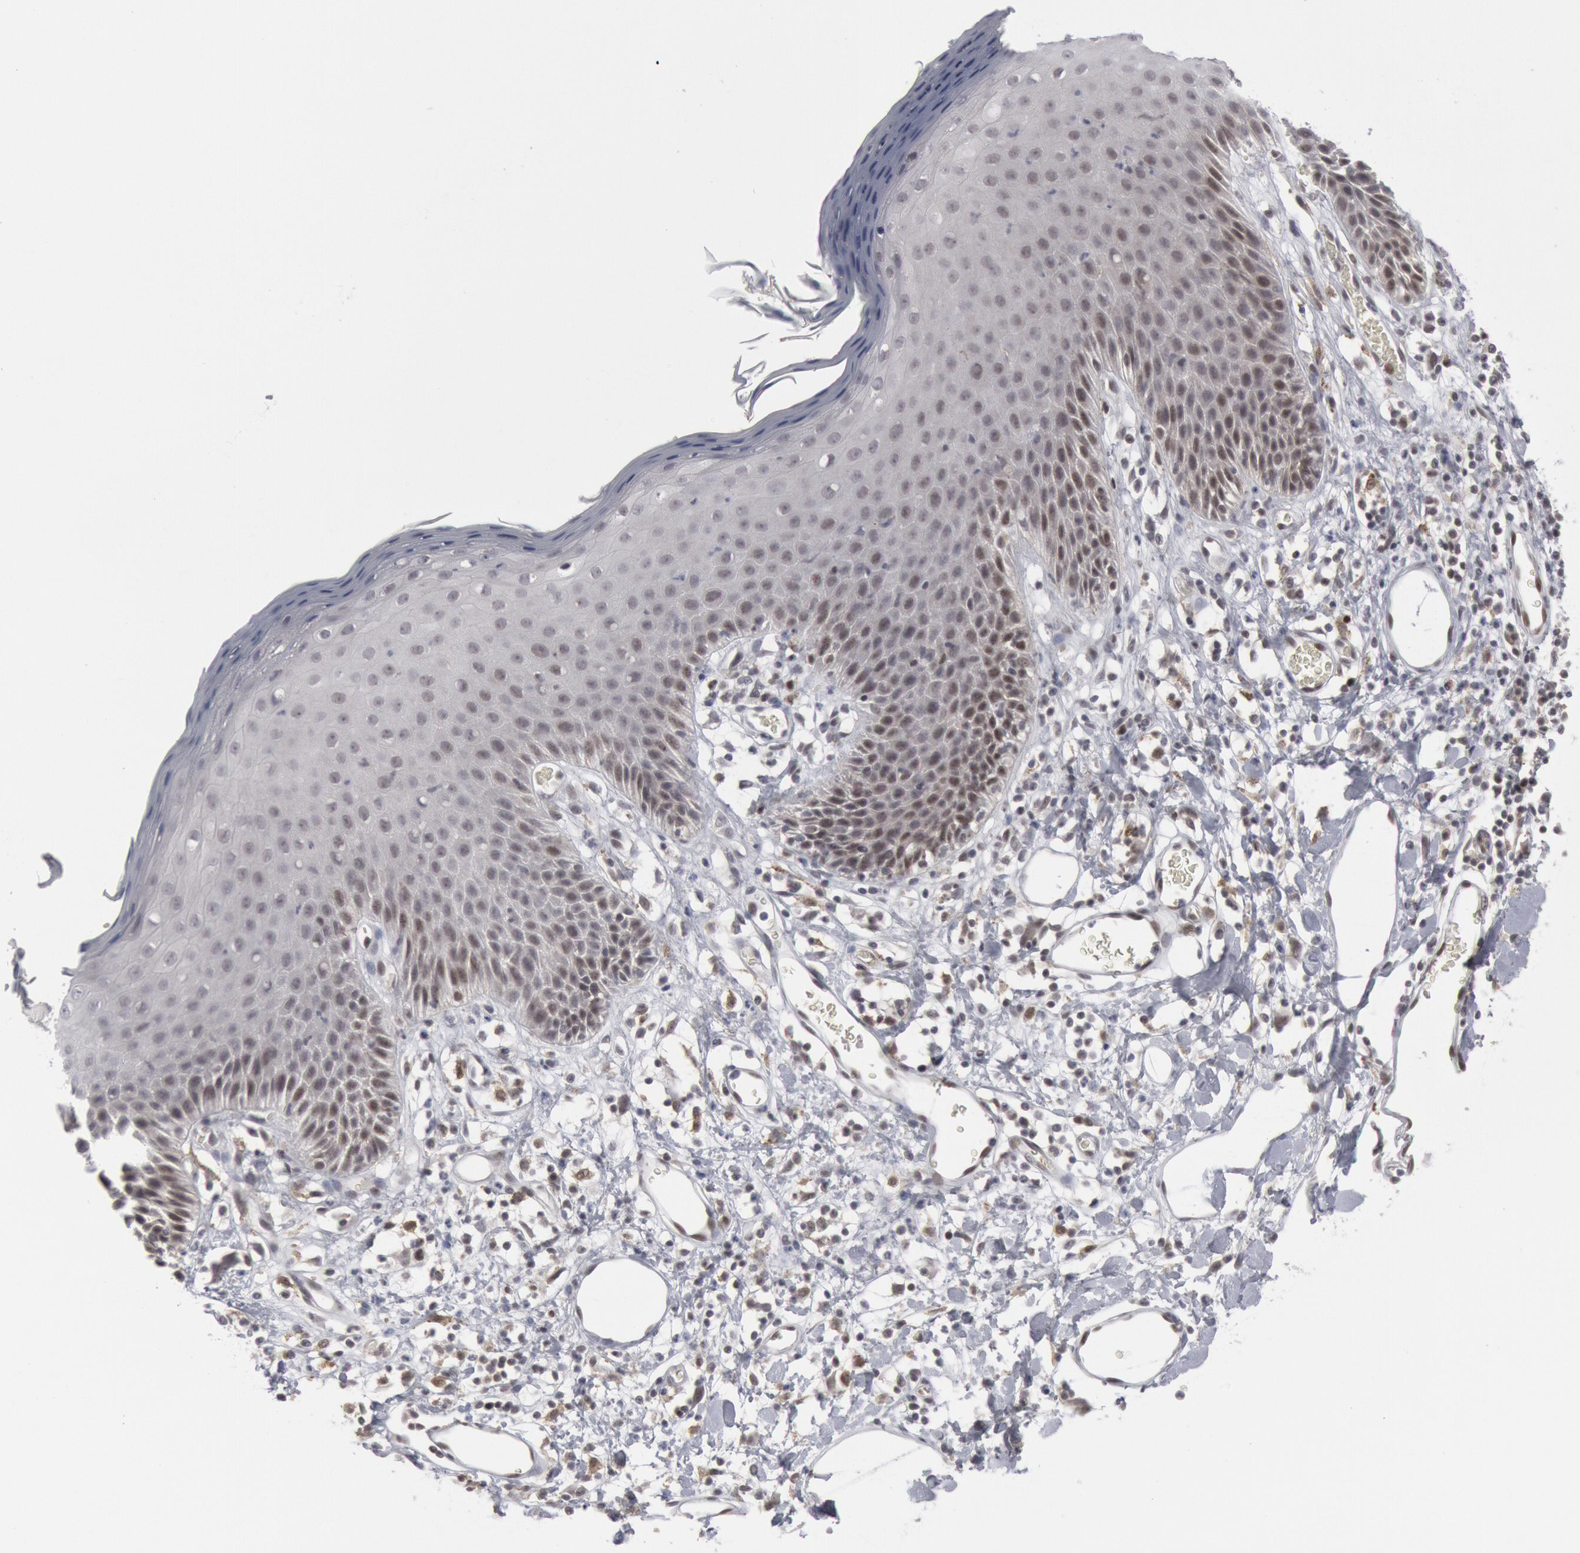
{"staining": {"intensity": "weak", "quantity": "<25%", "location": "nuclear"}, "tissue": "skin", "cell_type": "Epidermal cells", "image_type": "normal", "snomed": [{"axis": "morphology", "description": "Normal tissue, NOS"}, {"axis": "topography", "description": "Vulva"}, {"axis": "topography", "description": "Peripheral nerve tissue"}], "caption": "An image of skin stained for a protein displays no brown staining in epidermal cells. (Immunohistochemistry, brightfield microscopy, high magnification).", "gene": "FOXO1", "patient": {"sex": "female", "age": 68}}